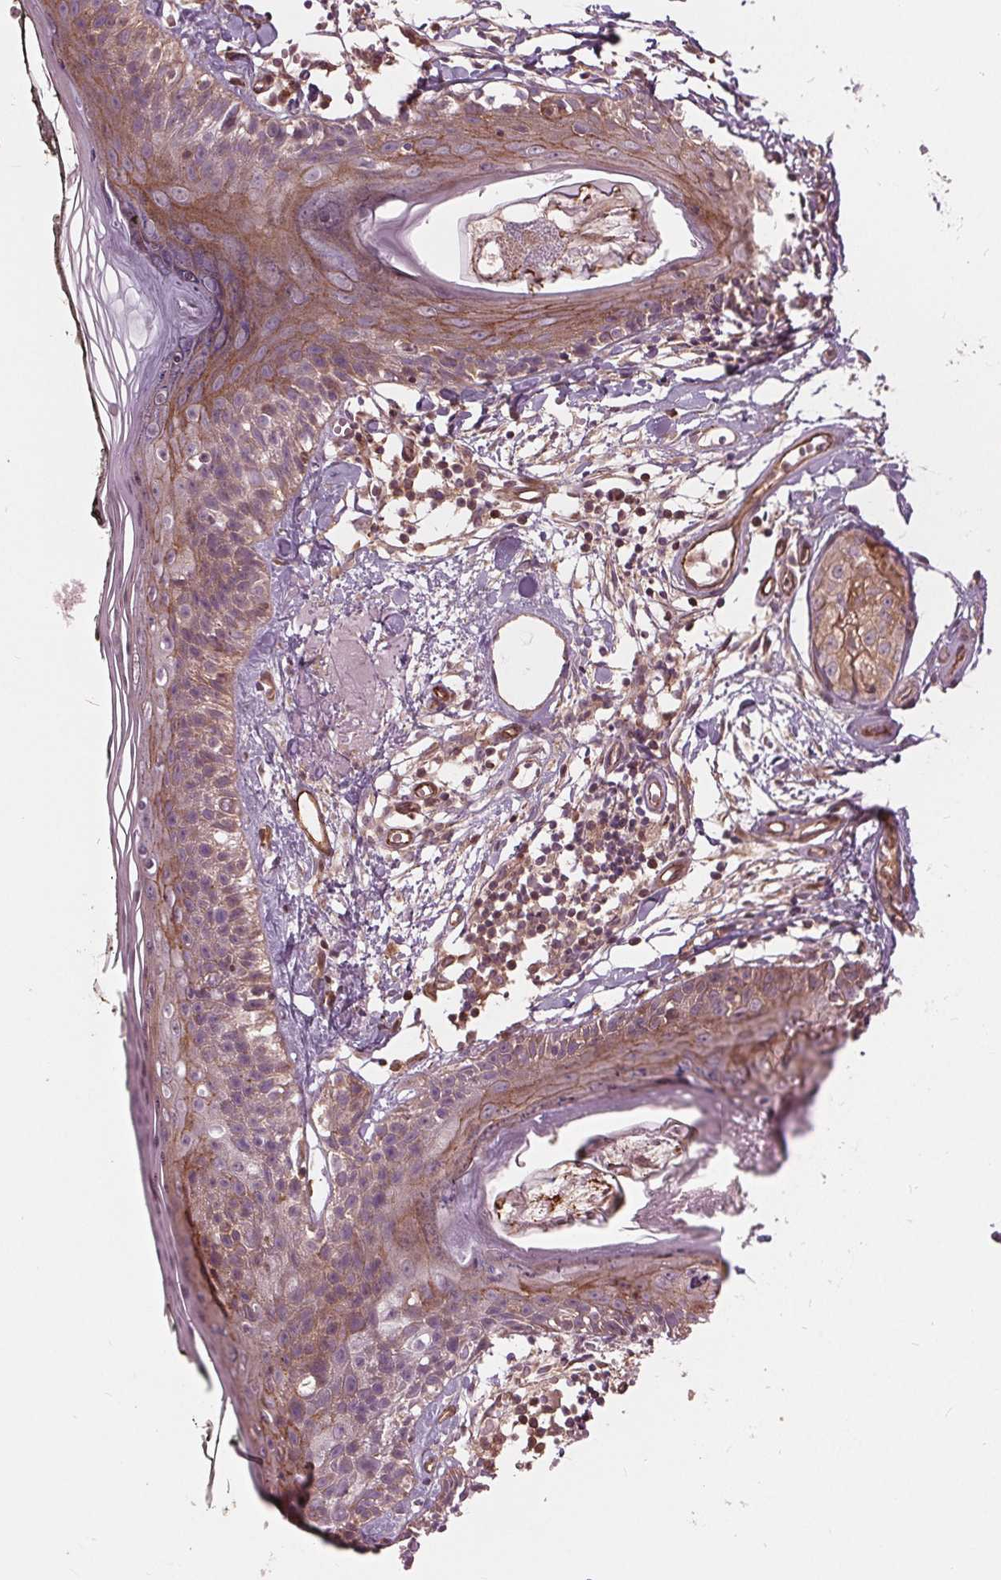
{"staining": {"intensity": "moderate", "quantity": "<25%", "location": "nuclear"}, "tissue": "skin", "cell_type": "Fibroblasts", "image_type": "normal", "snomed": [{"axis": "morphology", "description": "Normal tissue, NOS"}, {"axis": "topography", "description": "Skin"}], "caption": "Fibroblasts display low levels of moderate nuclear staining in about <25% of cells in unremarkable skin.", "gene": "TXNIP", "patient": {"sex": "male", "age": 76}}